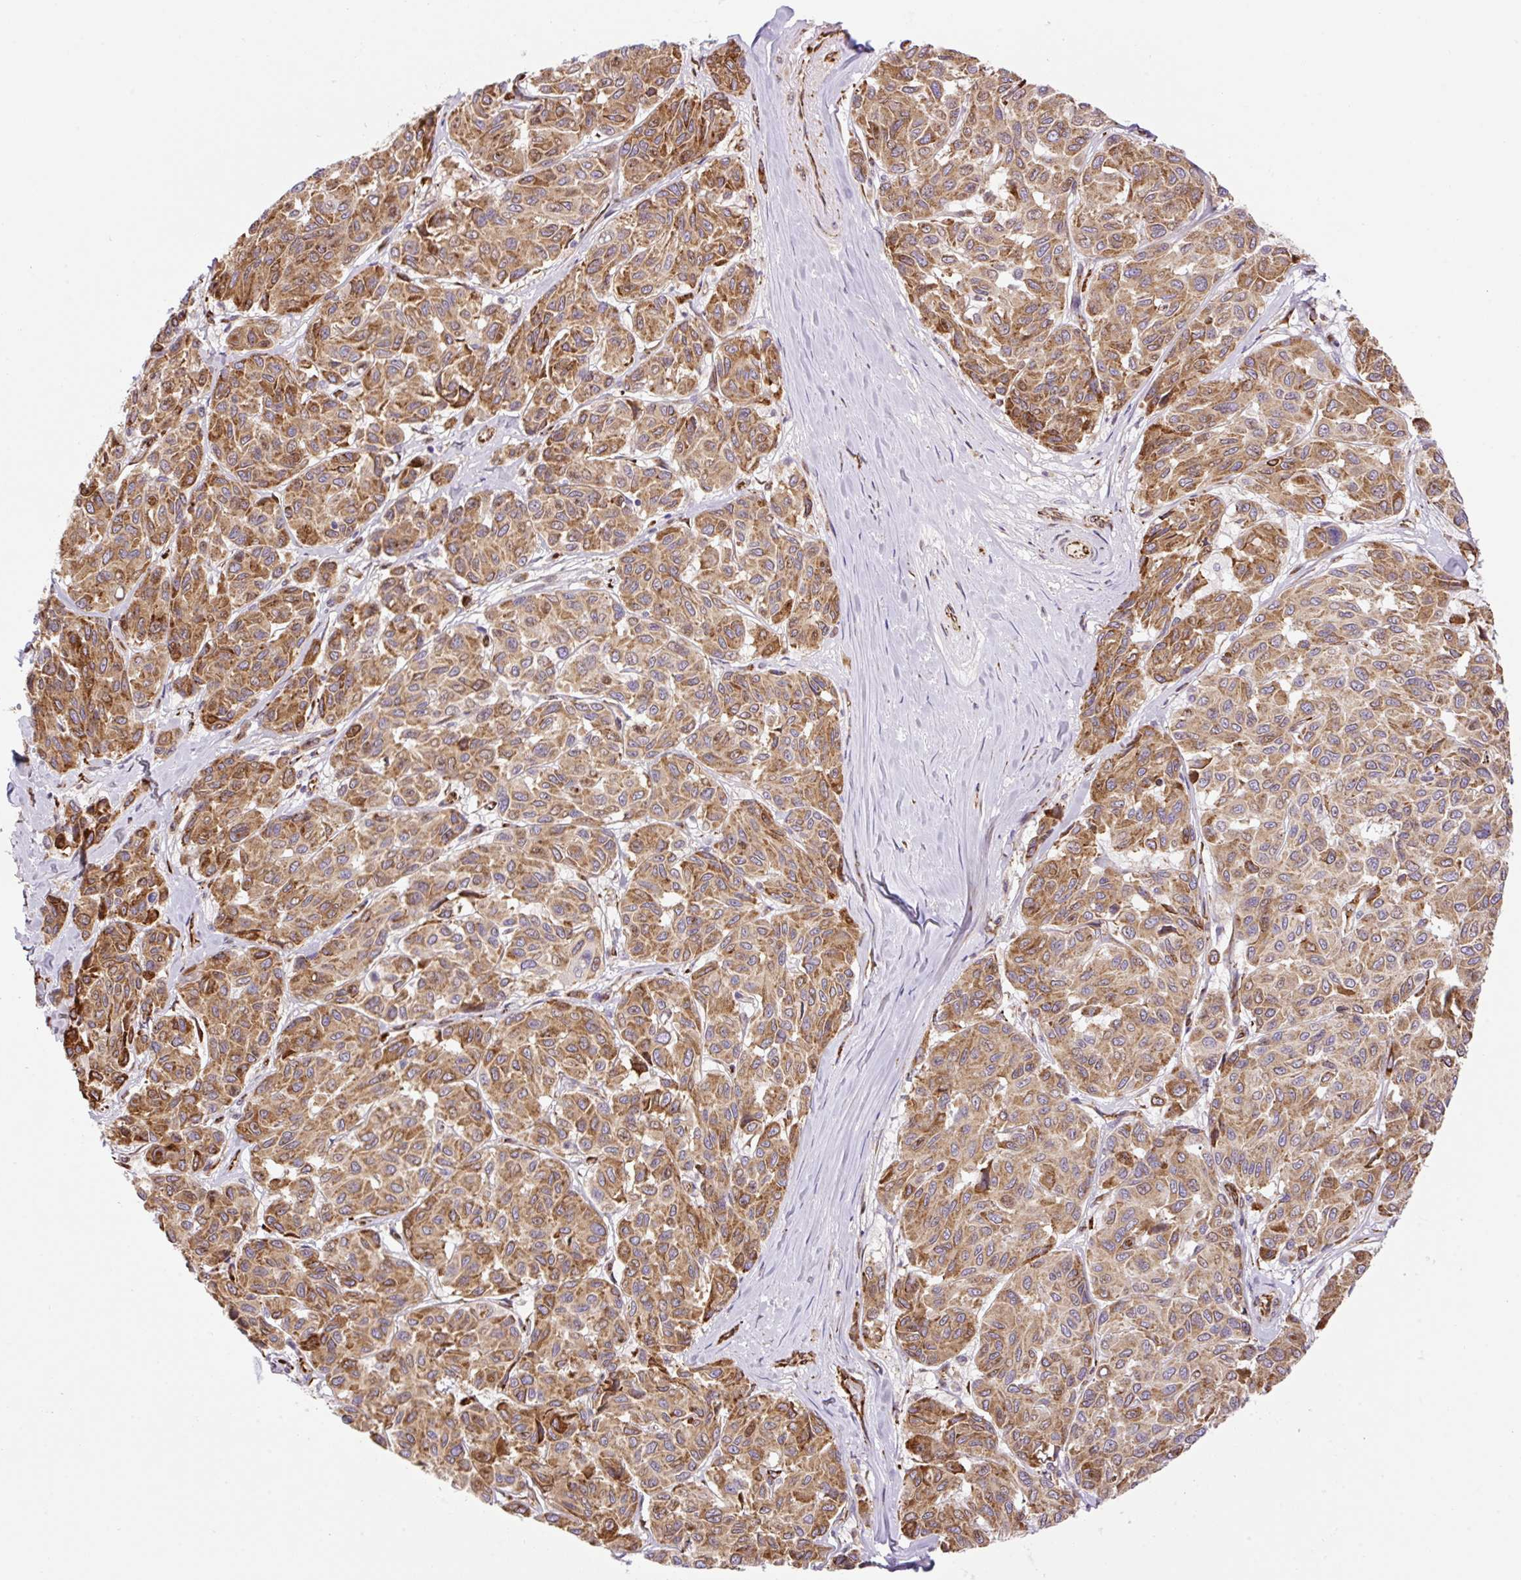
{"staining": {"intensity": "moderate", "quantity": ">75%", "location": "cytoplasmic/membranous"}, "tissue": "melanoma", "cell_type": "Tumor cells", "image_type": "cancer", "snomed": [{"axis": "morphology", "description": "Malignant melanoma, NOS"}, {"axis": "topography", "description": "Skin"}], "caption": "A photomicrograph of malignant melanoma stained for a protein reveals moderate cytoplasmic/membranous brown staining in tumor cells.", "gene": "RAB30", "patient": {"sex": "female", "age": 66}}